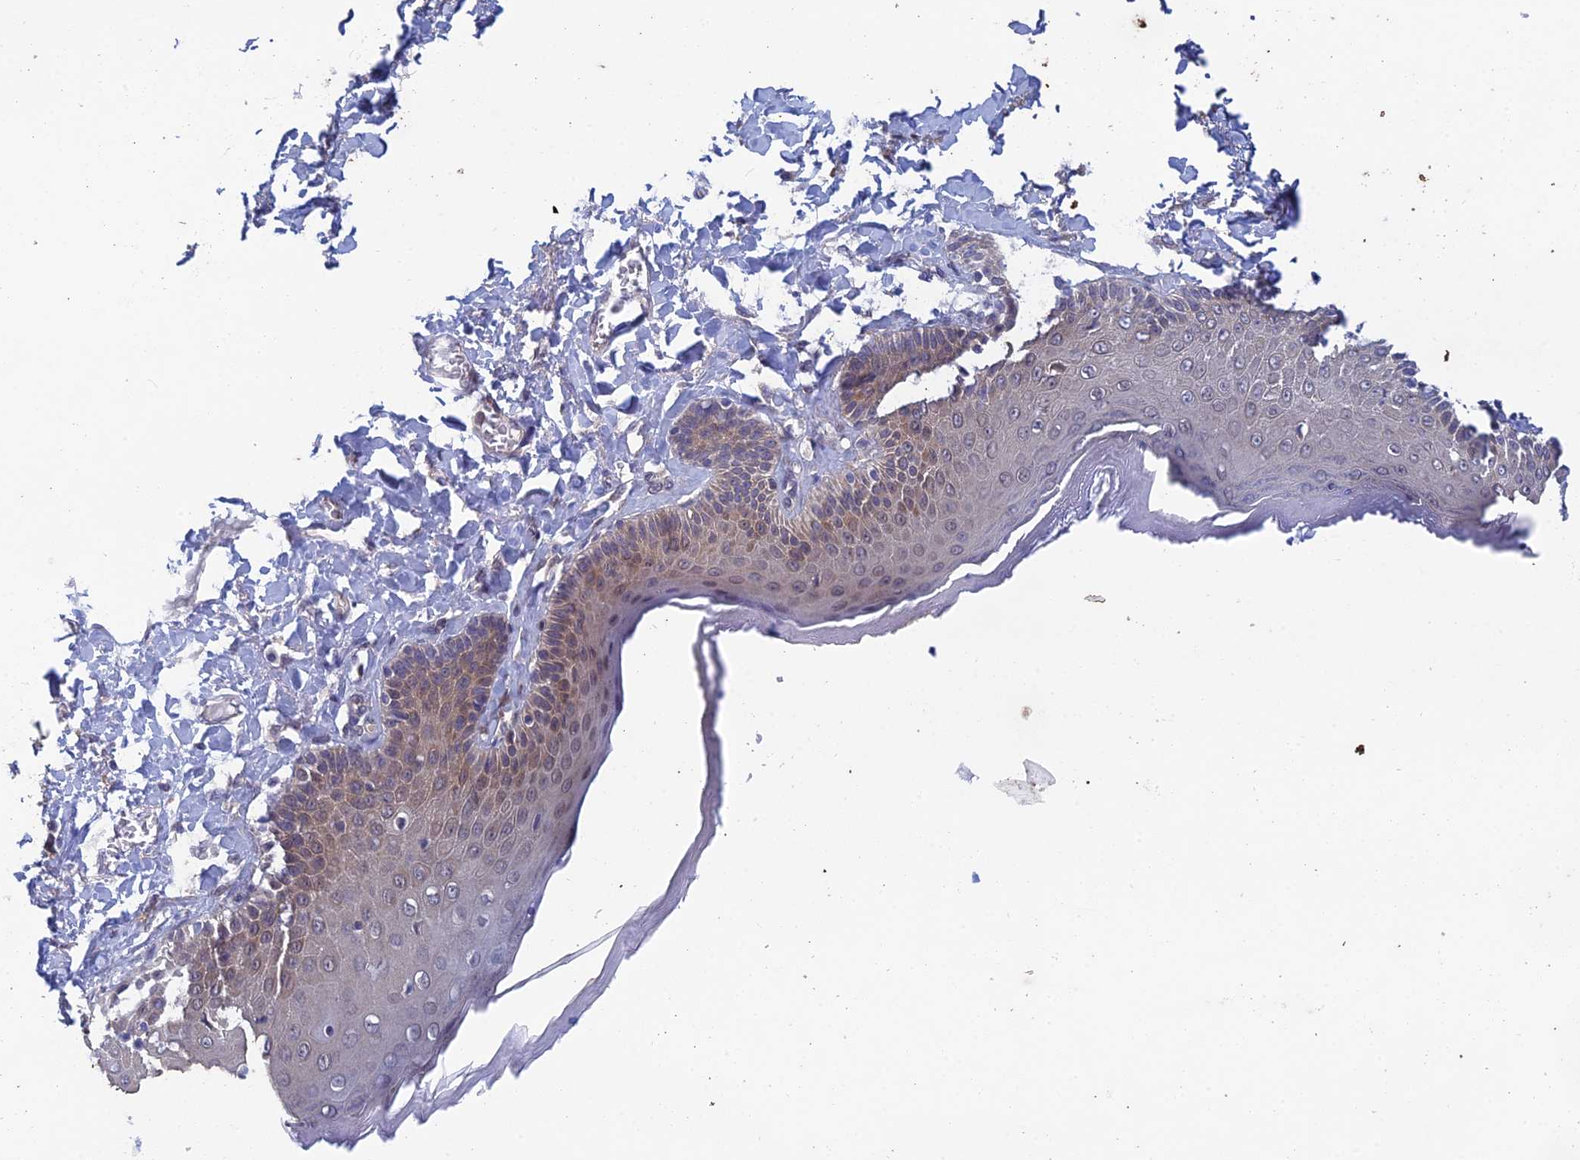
{"staining": {"intensity": "weak", "quantity": "25%-75%", "location": "cytoplasmic/membranous"}, "tissue": "skin", "cell_type": "Epidermal cells", "image_type": "normal", "snomed": [{"axis": "morphology", "description": "Normal tissue, NOS"}, {"axis": "topography", "description": "Anal"}], "caption": "Brown immunohistochemical staining in unremarkable human skin displays weak cytoplasmic/membranous positivity in about 25%-75% of epidermal cells. Nuclei are stained in blue.", "gene": "SRA1", "patient": {"sex": "male", "age": 69}}